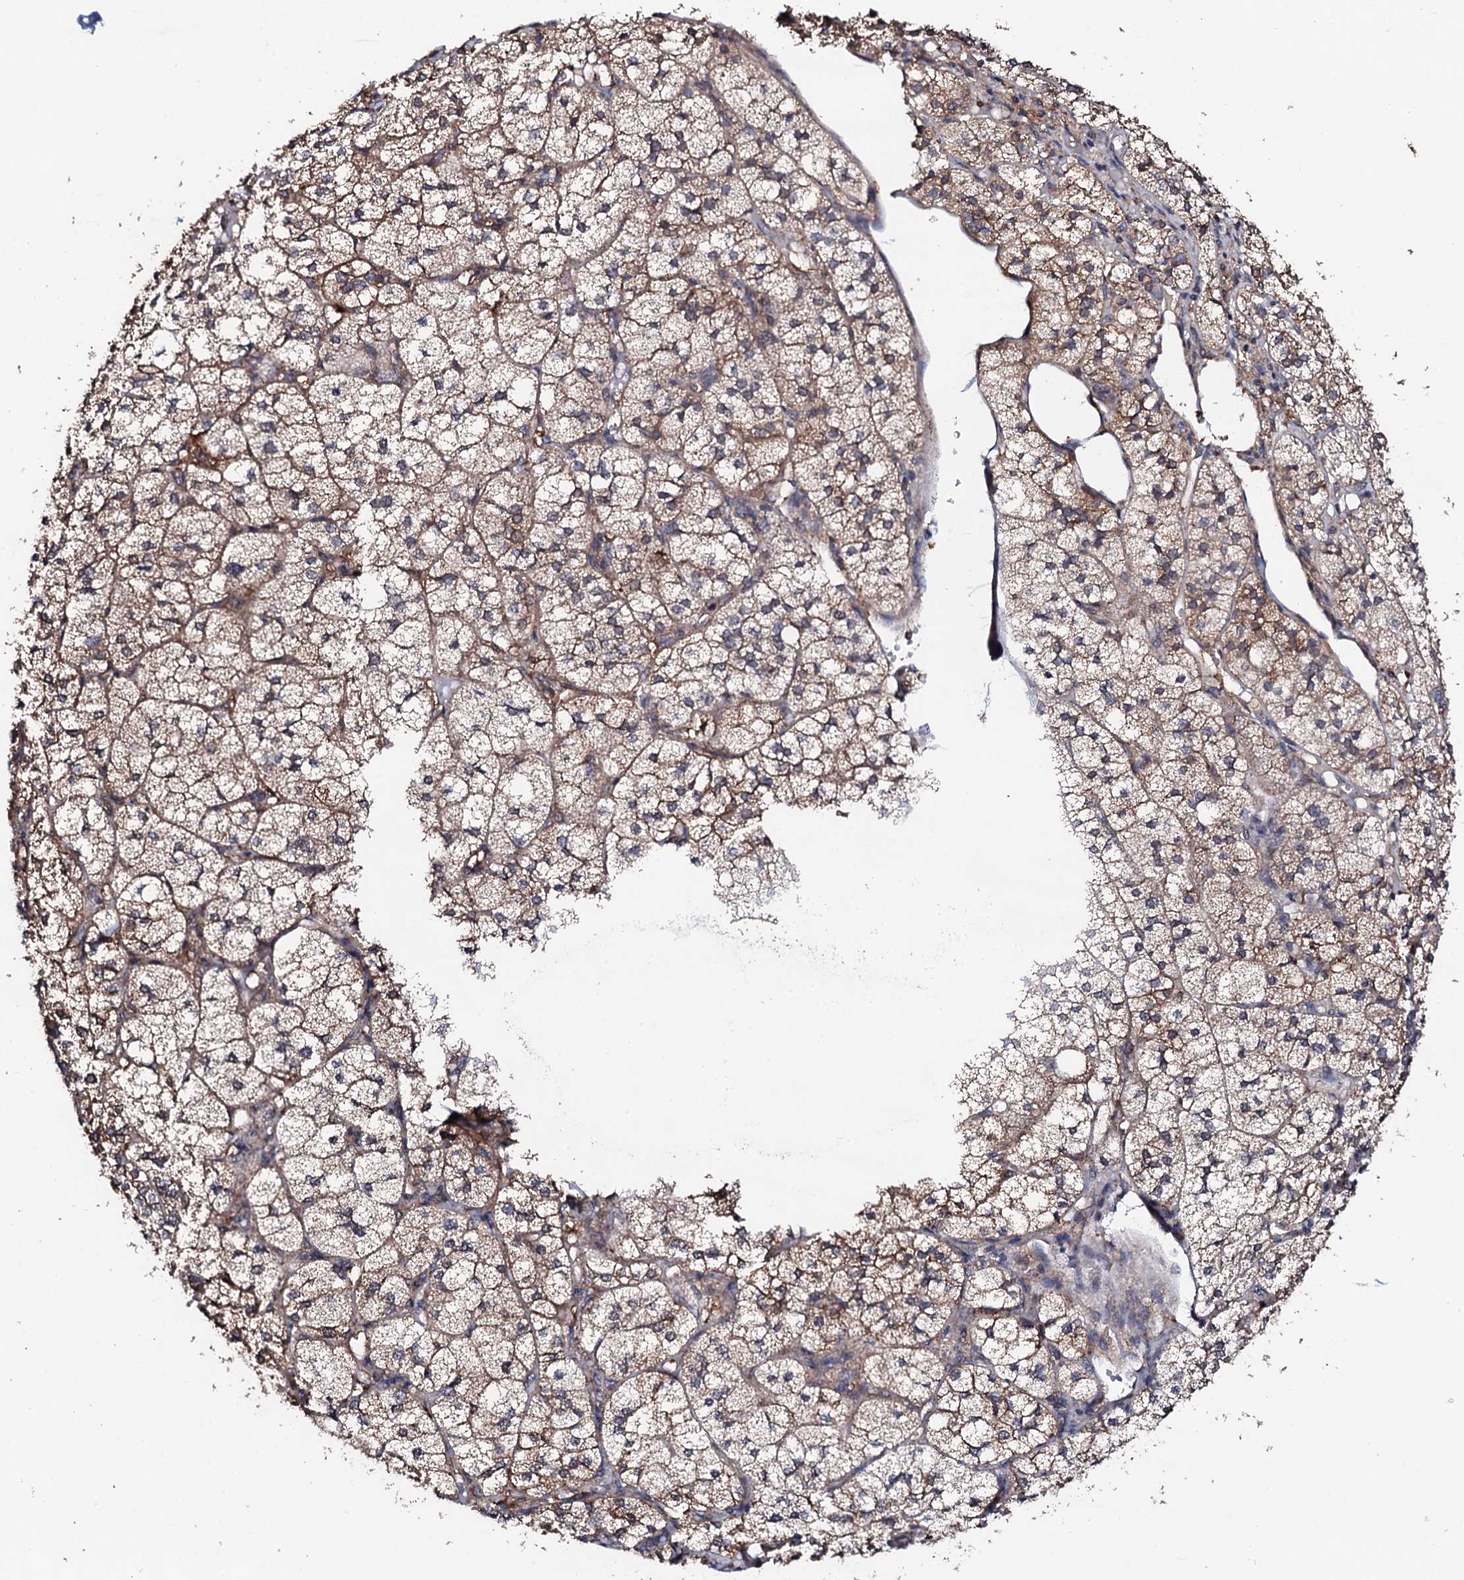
{"staining": {"intensity": "strong", "quantity": ">75%", "location": "cytoplasmic/membranous"}, "tissue": "adrenal gland", "cell_type": "Glandular cells", "image_type": "normal", "snomed": [{"axis": "morphology", "description": "Normal tissue, NOS"}, {"axis": "topography", "description": "Adrenal gland"}], "caption": "Protein staining exhibits strong cytoplasmic/membranous expression in approximately >75% of glandular cells in normal adrenal gland. The staining is performed using DAB brown chromogen to label protein expression. The nuclei are counter-stained blue using hematoxylin.", "gene": "EDC3", "patient": {"sex": "female", "age": 61}}